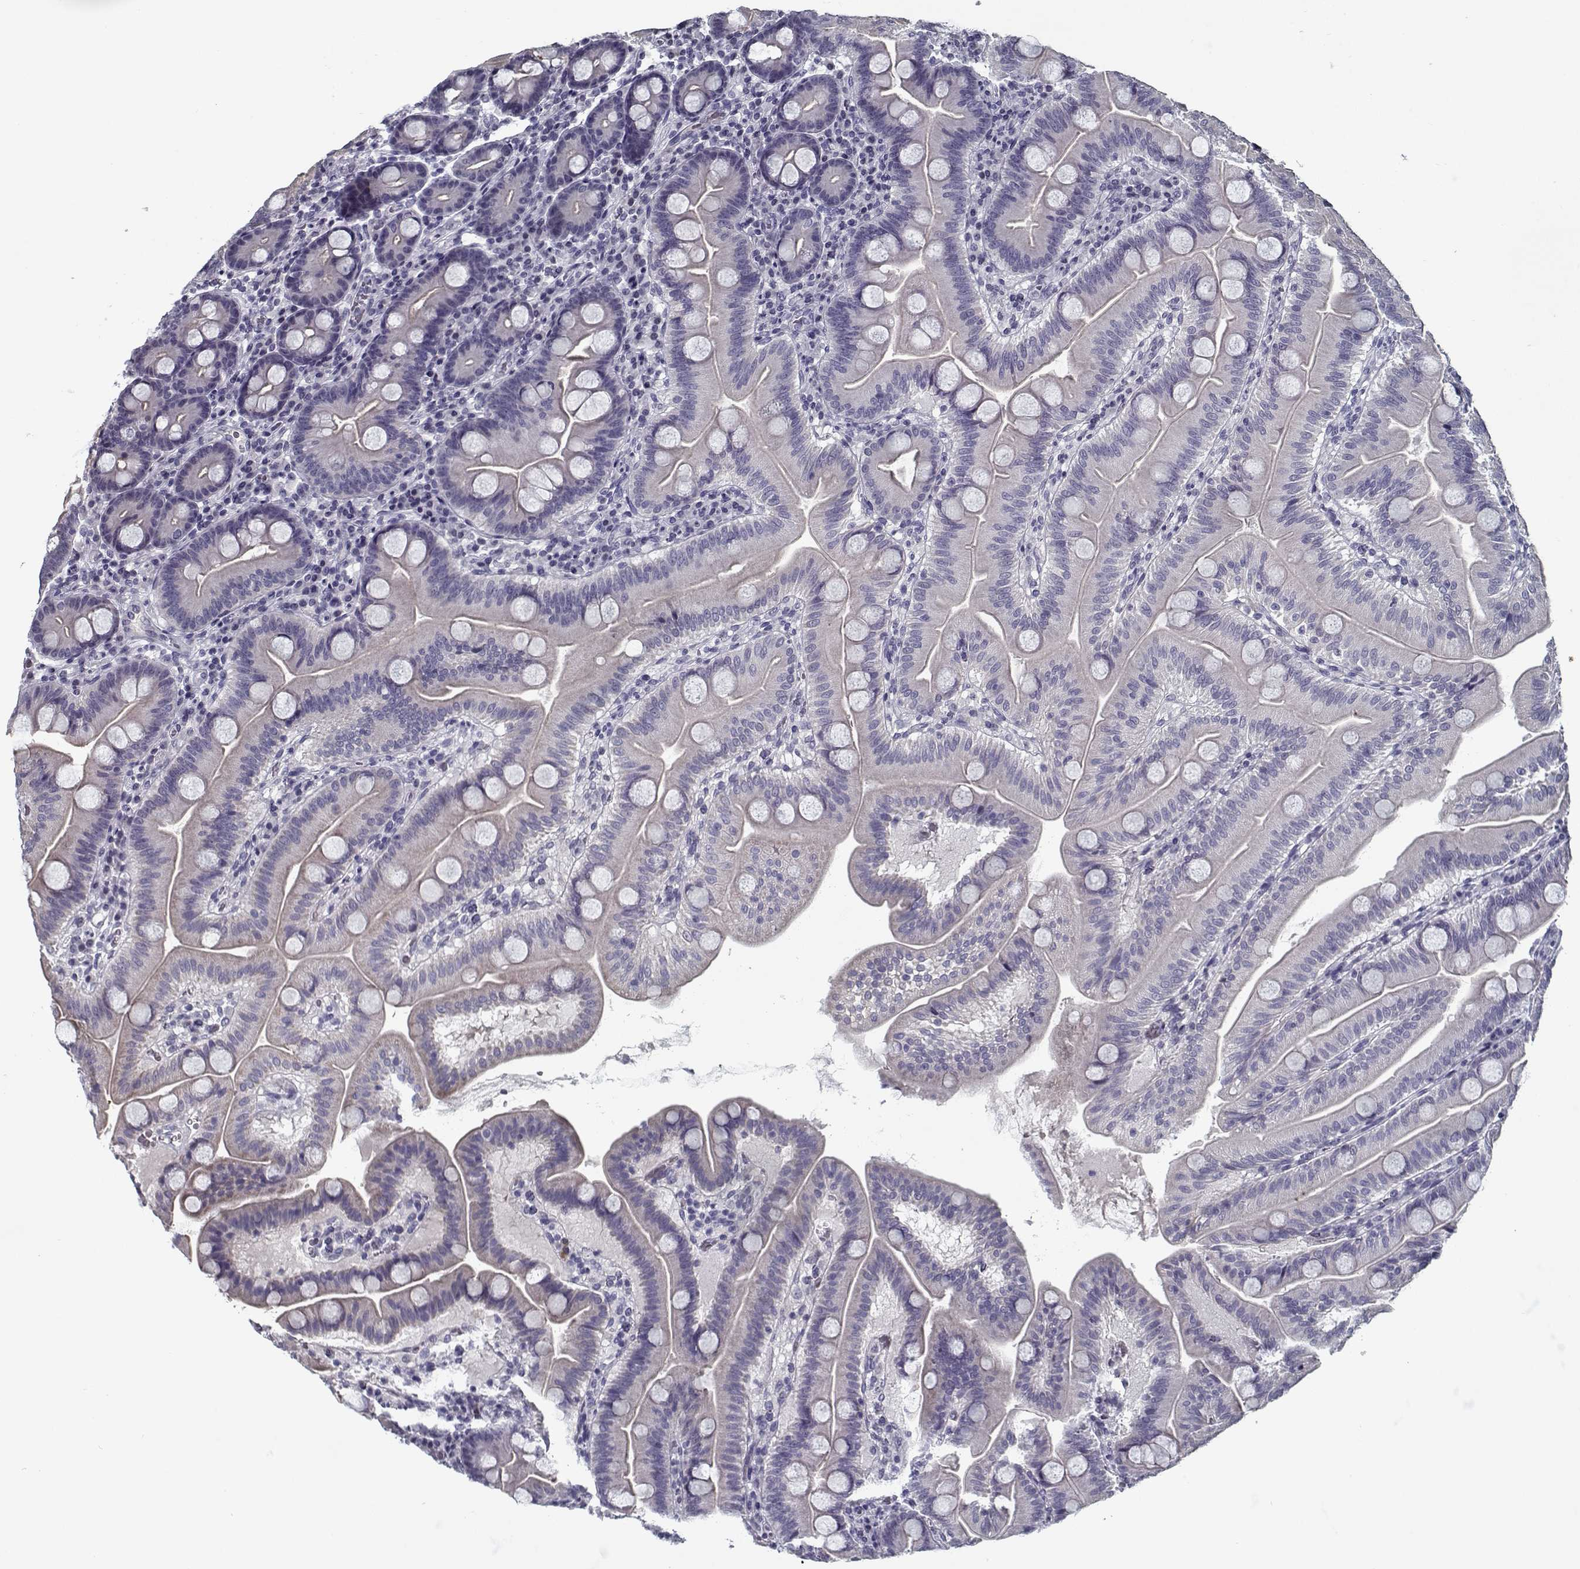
{"staining": {"intensity": "negative", "quantity": "none", "location": "none"}, "tissue": "duodenum", "cell_type": "Glandular cells", "image_type": "normal", "snomed": [{"axis": "morphology", "description": "Normal tissue, NOS"}, {"axis": "topography", "description": "Duodenum"}], "caption": "Glandular cells show no significant protein expression in benign duodenum.", "gene": "DDX25", "patient": {"sex": "male", "age": 59}}